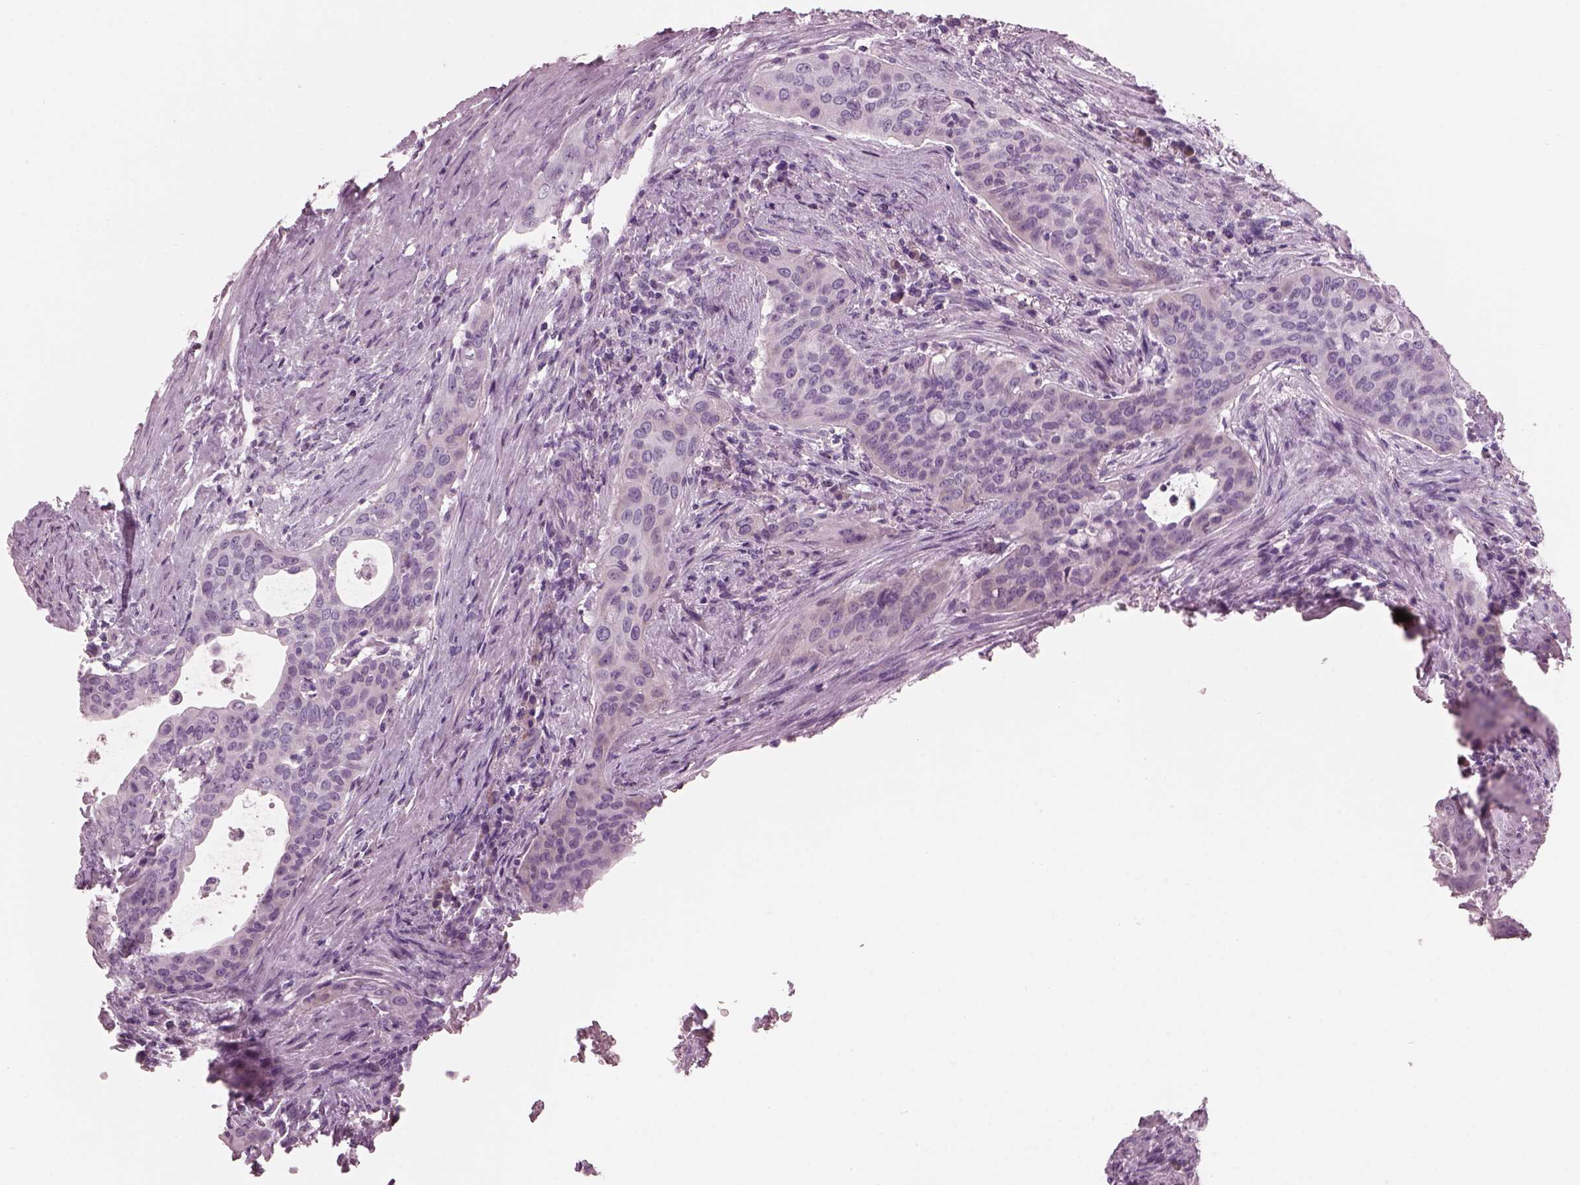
{"staining": {"intensity": "negative", "quantity": "none", "location": "none"}, "tissue": "urothelial cancer", "cell_type": "Tumor cells", "image_type": "cancer", "snomed": [{"axis": "morphology", "description": "Urothelial carcinoma, High grade"}, {"axis": "topography", "description": "Urinary bladder"}], "caption": "An image of human high-grade urothelial carcinoma is negative for staining in tumor cells. (IHC, brightfield microscopy, high magnification).", "gene": "HYDIN", "patient": {"sex": "male", "age": 82}}